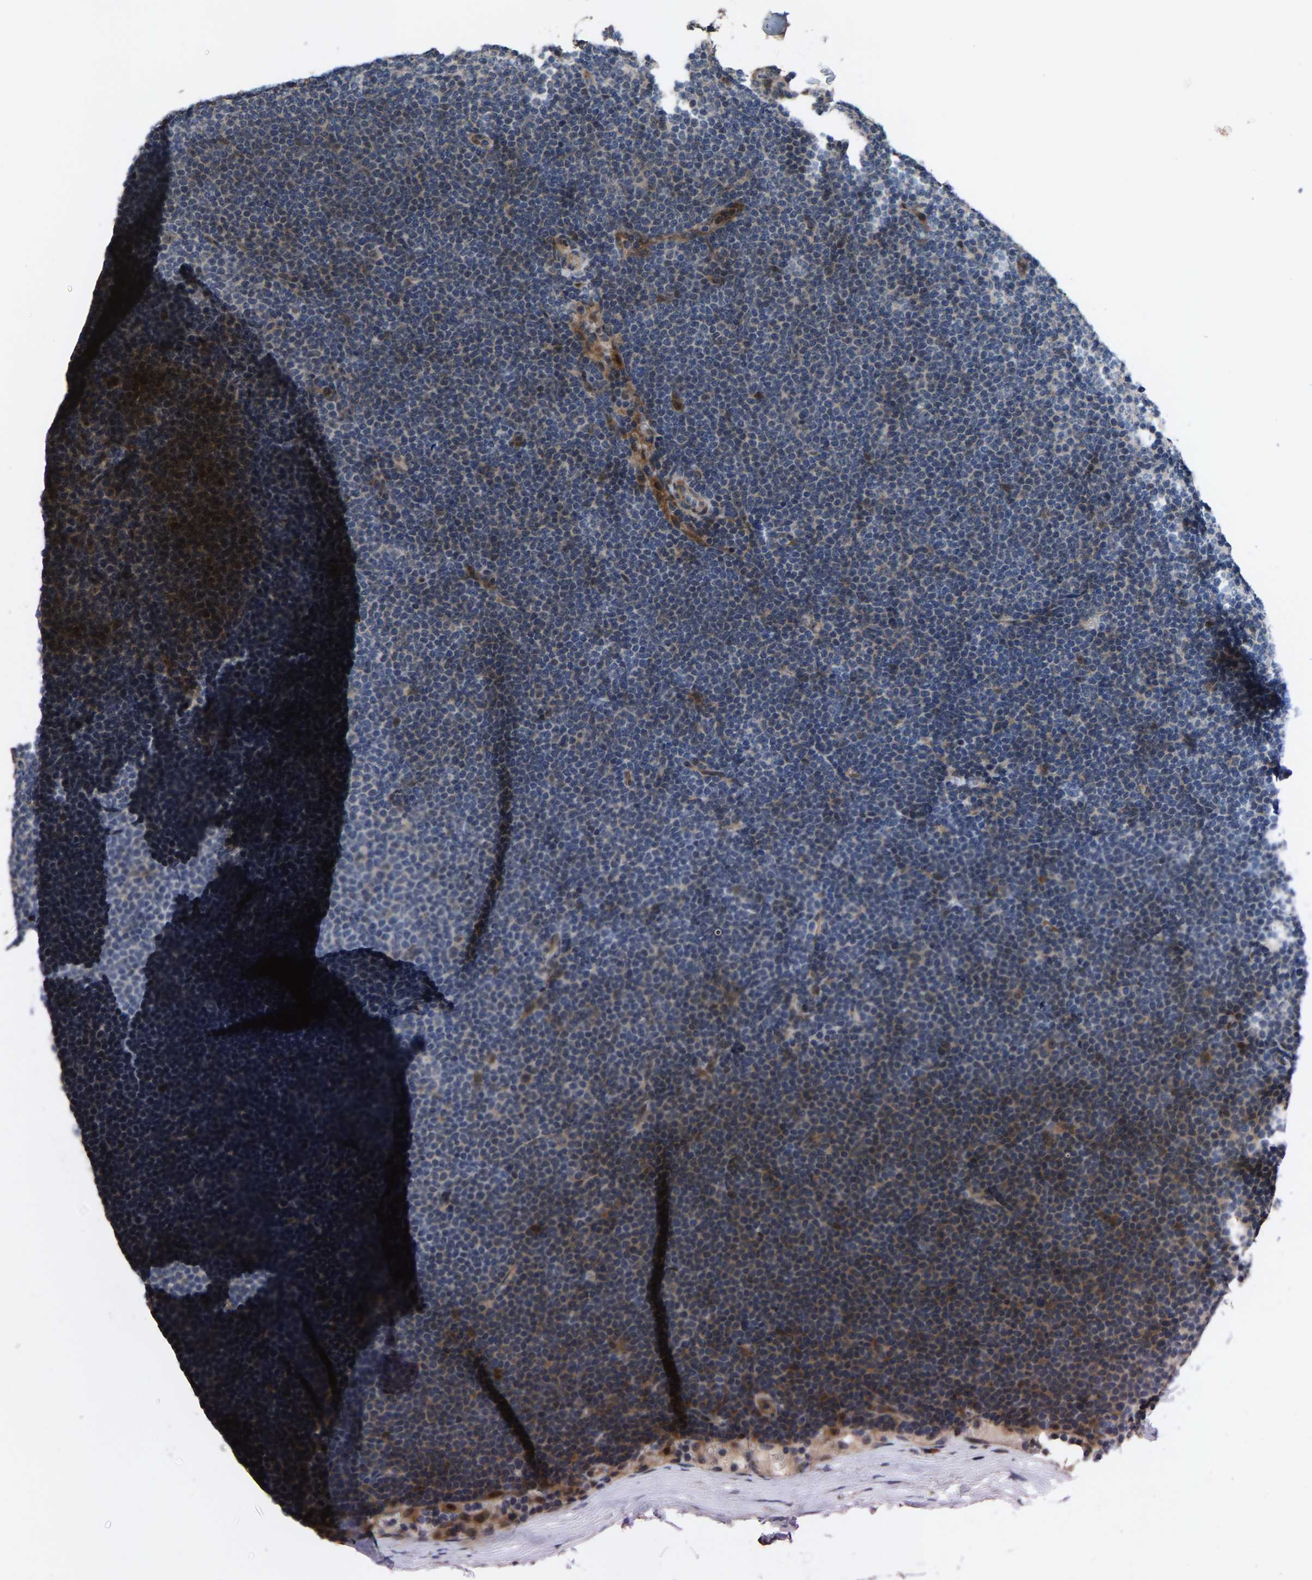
{"staining": {"intensity": "weak", "quantity": "<25%", "location": "cytoplasmic/membranous"}, "tissue": "lymphoma", "cell_type": "Tumor cells", "image_type": "cancer", "snomed": [{"axis": "morphology", "description": "Malignant lymphoma, non-Hodgkin's type, Low grade"}, {"axis": "topography", "description": "Lymph node"}], "caption": "Micrograph shows no significant protein positivity in tumor cells of malignant lymphoma, non-Hodgkin's type (low-grade). The staining is performed using DAB (3,3'-diaminobenzidine) brown chromogen with nuclei counter-stained in using hematoxylin.", "gene": "HAUS6", "patient": {"sex": "female", "age": 53}}